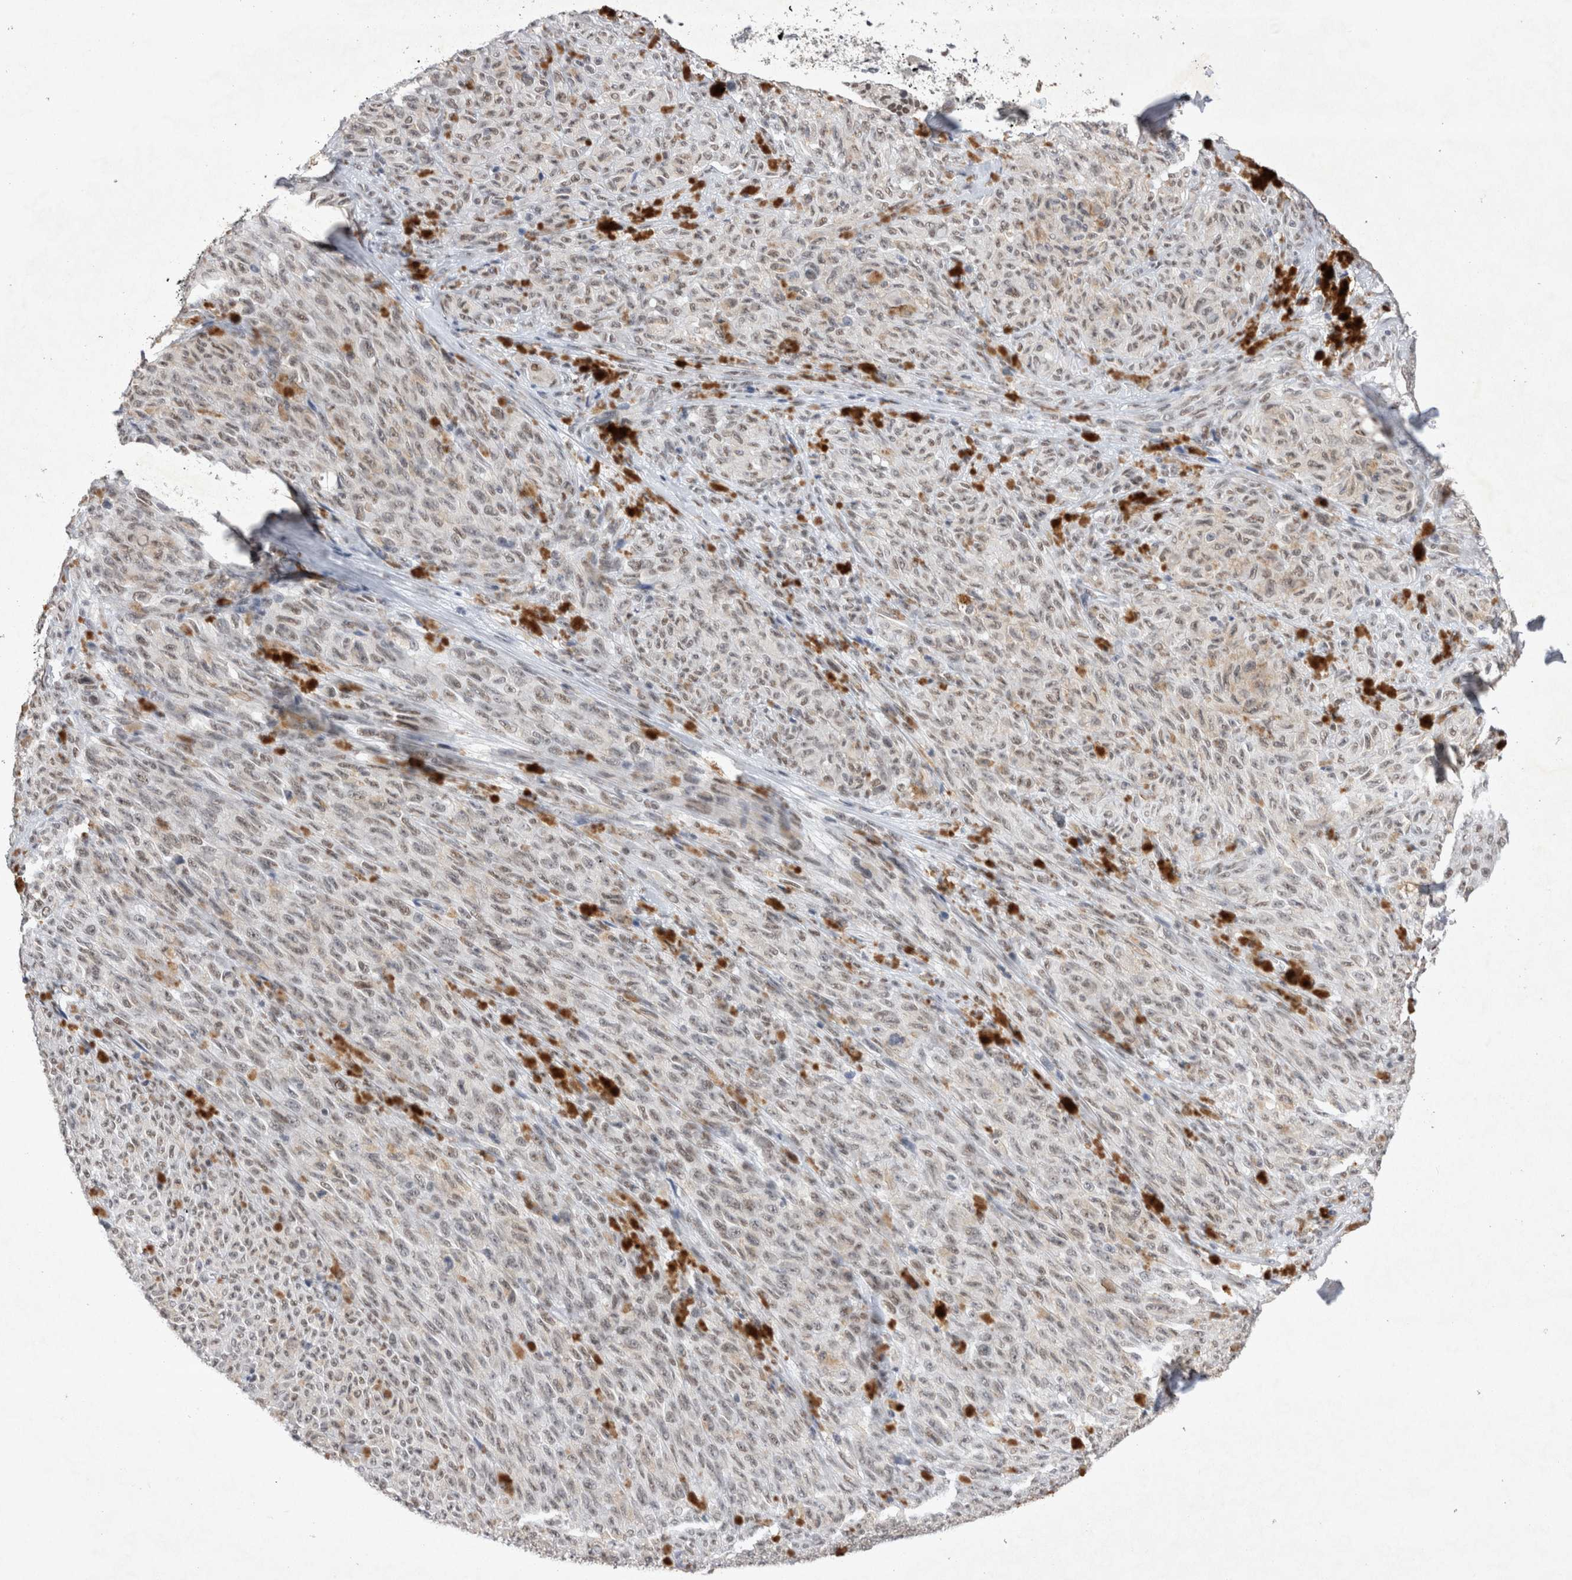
{"staining": {"intensity": "weak", "quantity": "25%-75%", "location": "nuclear"}, "tissue": "melanoma", "cell_type": "Tumor cells", "image_type": "cancer", "snomed": [{"axis": "morphology", "description": "Malignant melanoma, NOS"}, {"axis": "topography", "description": "Skin"}], "caption": "A brown stain highlights weak nuclear staining of a protein in human melanoma tumor cells.", "gene": "RBM6", "patient": {"sex": "female", "age": 82}}